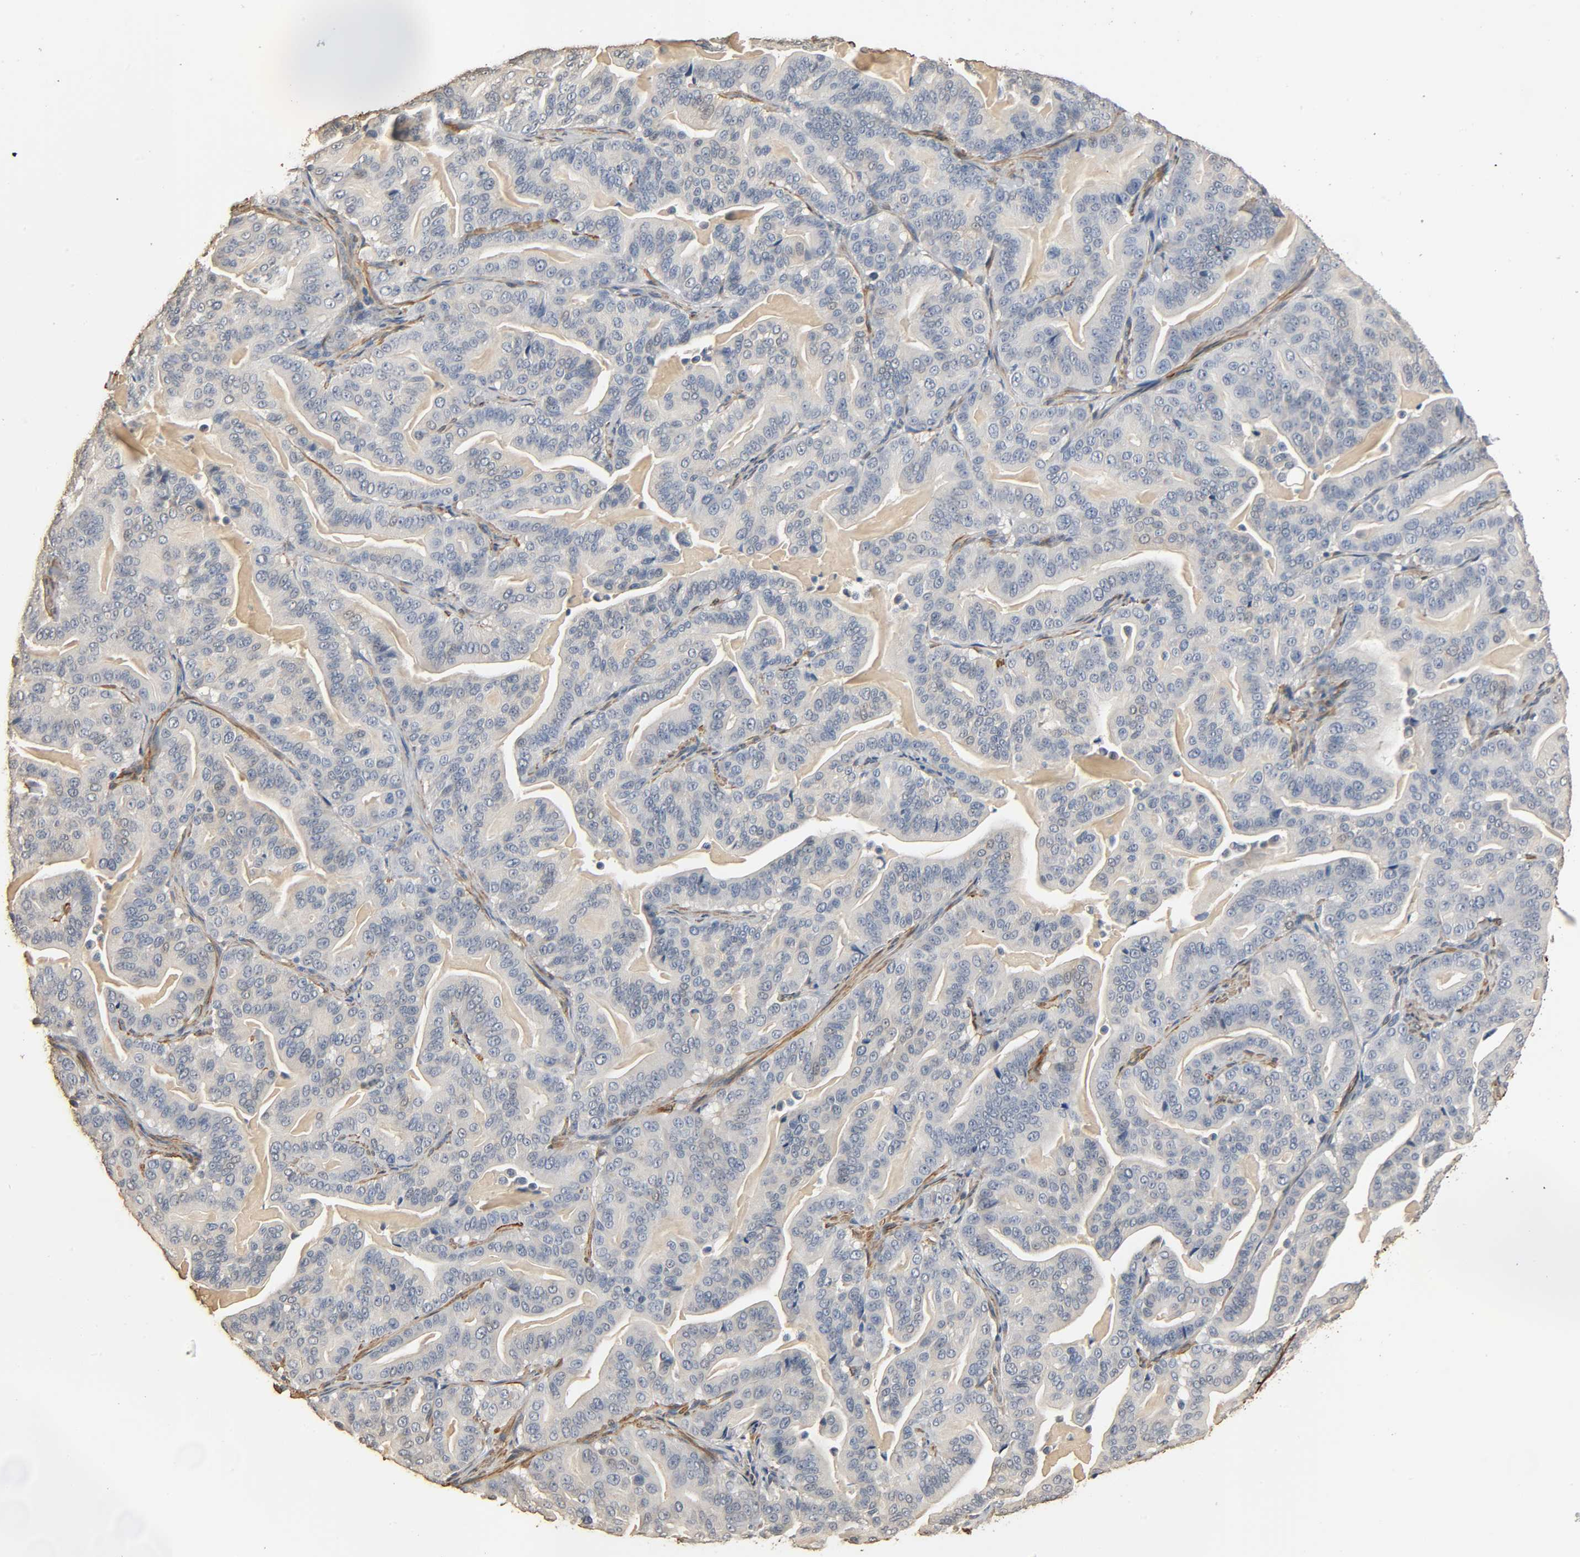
{"staining": {"intensity": "negative", "quantity": "none", "location": "none"}, "tissue": "pancreatic cancer", "cell_type": "Tumor cells", "image_type": "cancer", "snomed": [{"axis": "morphology", "description": "Adenocarcinoma, NOS"}, {"axis": "topography", "description": "Pancreas"}], "caption": "Immunohistochemical staining of pancreatic cancer exhibits no significant staining in tumor cells.", "gene": "GSTA3", "patient": {"sex": "male", "age": 63}}